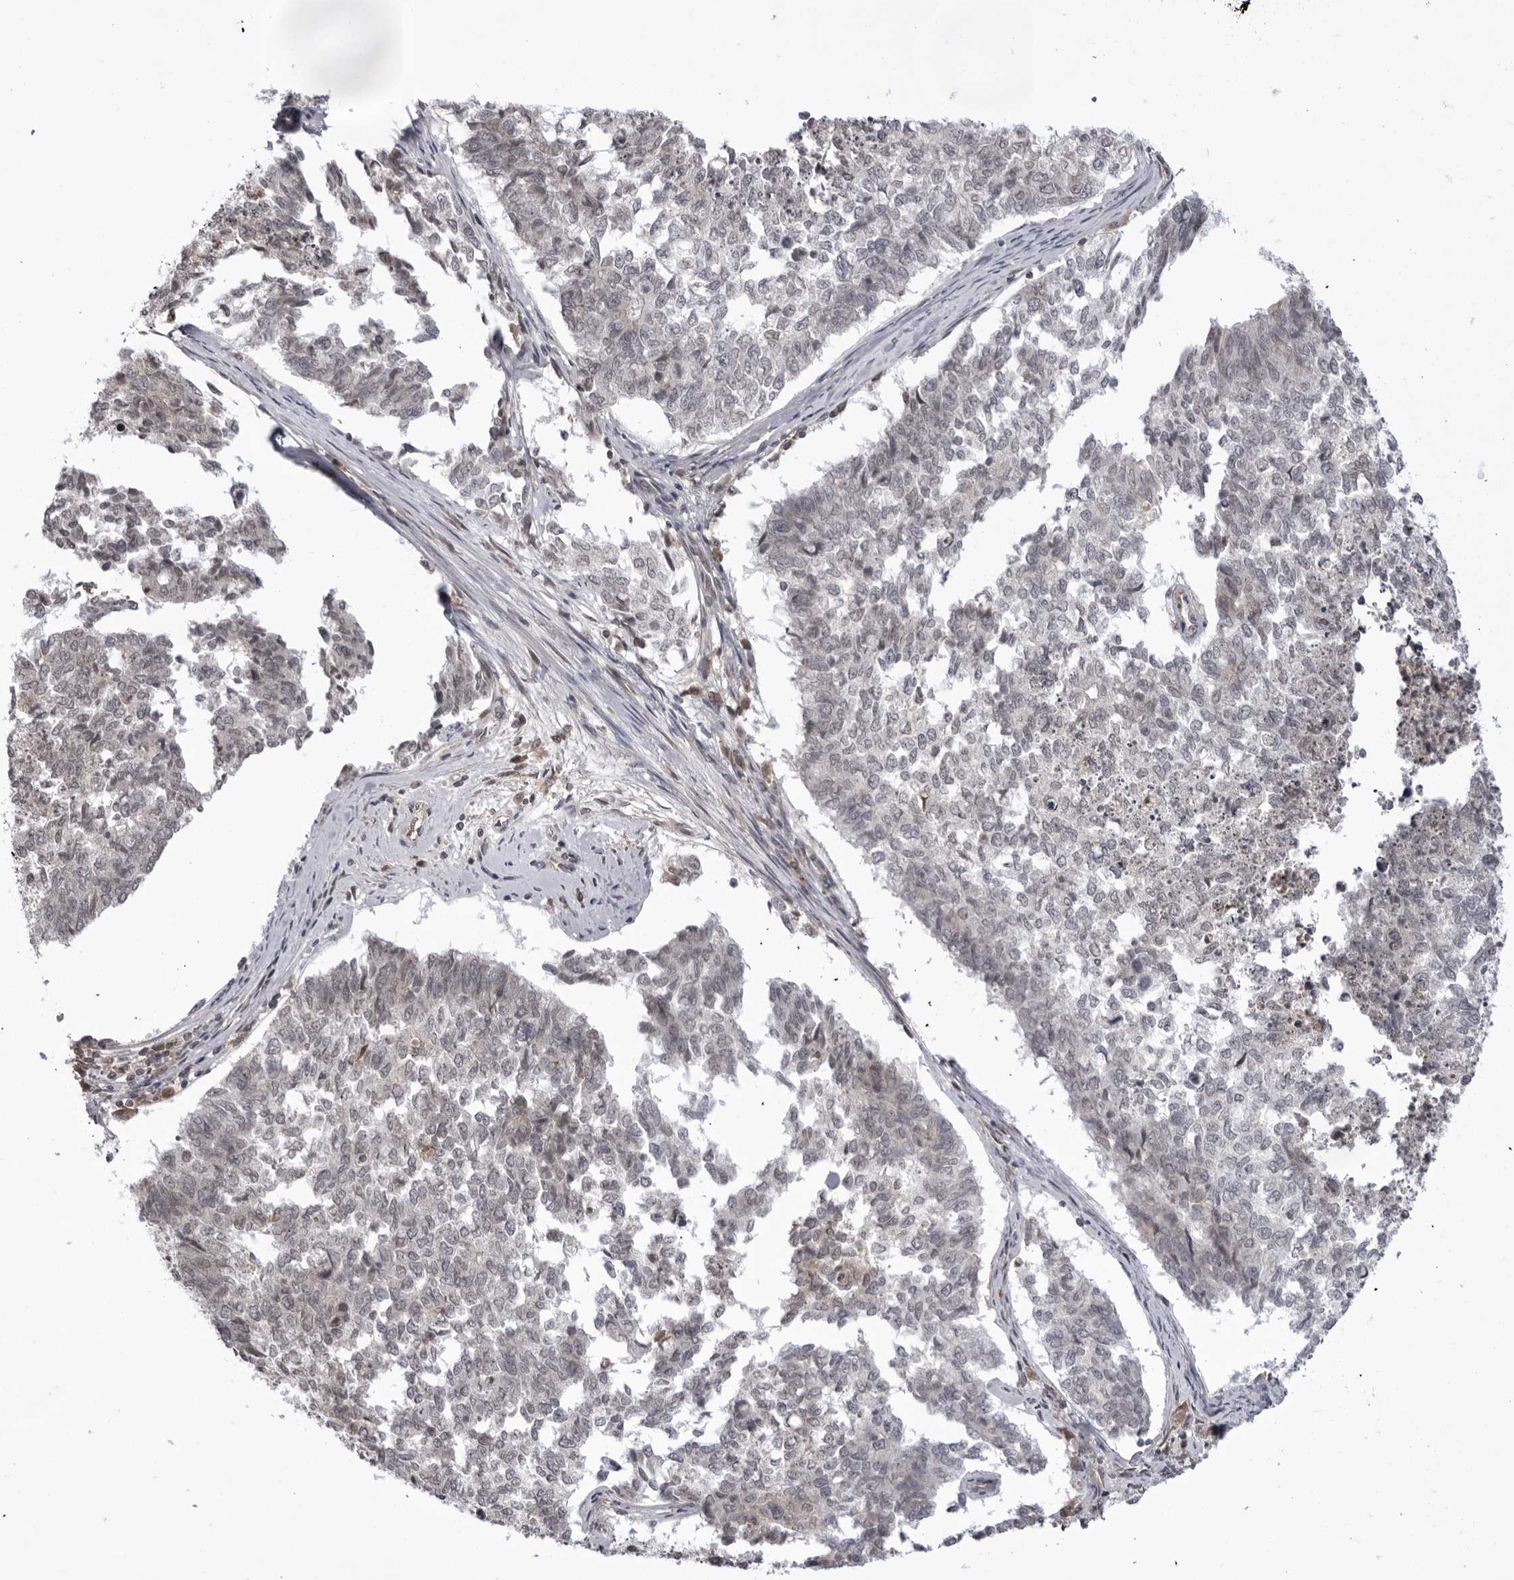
{"staining": {"intensity": "negative", "quantity": "none", "location": "none"}, "tissue": "cervical cancer", "cell_type": "Tumor cells", "image_type": "cancer", "snomed": [{"axis": "morphology", "description": "Squamous cell carcinoma, NOS"}, {"axis": "topography", "description": "Cervix"}], "caption": "This is an IHC micrograph of cervical cancer. There is no expression in tumor cells.", "gene": "USP43", "patient": {"sex": "female", "age": 63}}